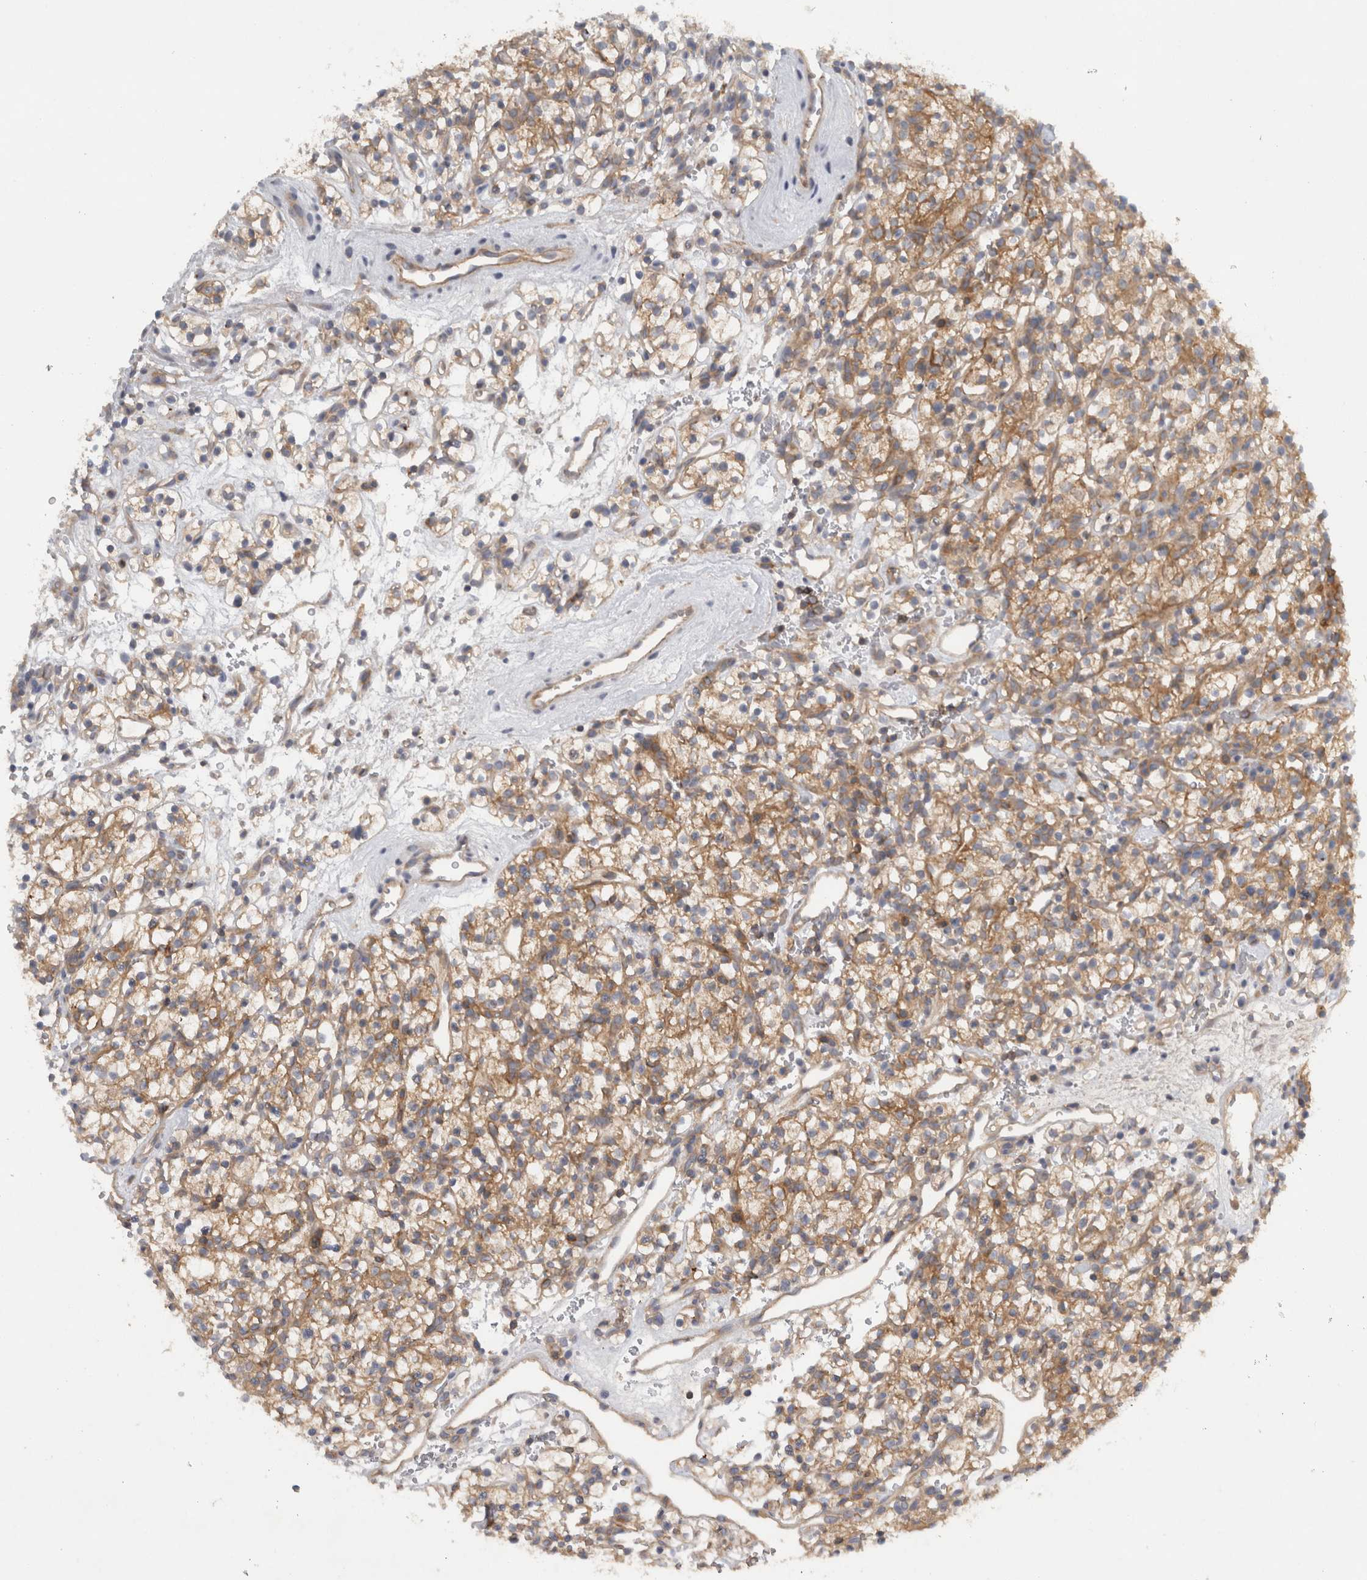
{"staining": {"intensity": "moderate", "quantity": ">75%", "location": "cytoplasmic/membranous"}, "tissue": "renal cancer", "cell_type": "Tumor cells", "image_type": "cancer", "snomed": [{"axis": "morphology", "description": "Adenocarcinoma, NOS"}, {"axis": "topography", "description": "Kidney"}], "caption": "Protein staining of renal cancer tissue exhibits moderate cytoplasmic/membranous expression in approximately >75% of tumor cells.", "gene": "SCARA5", "patient": {"sex": "female", "age": 57}}